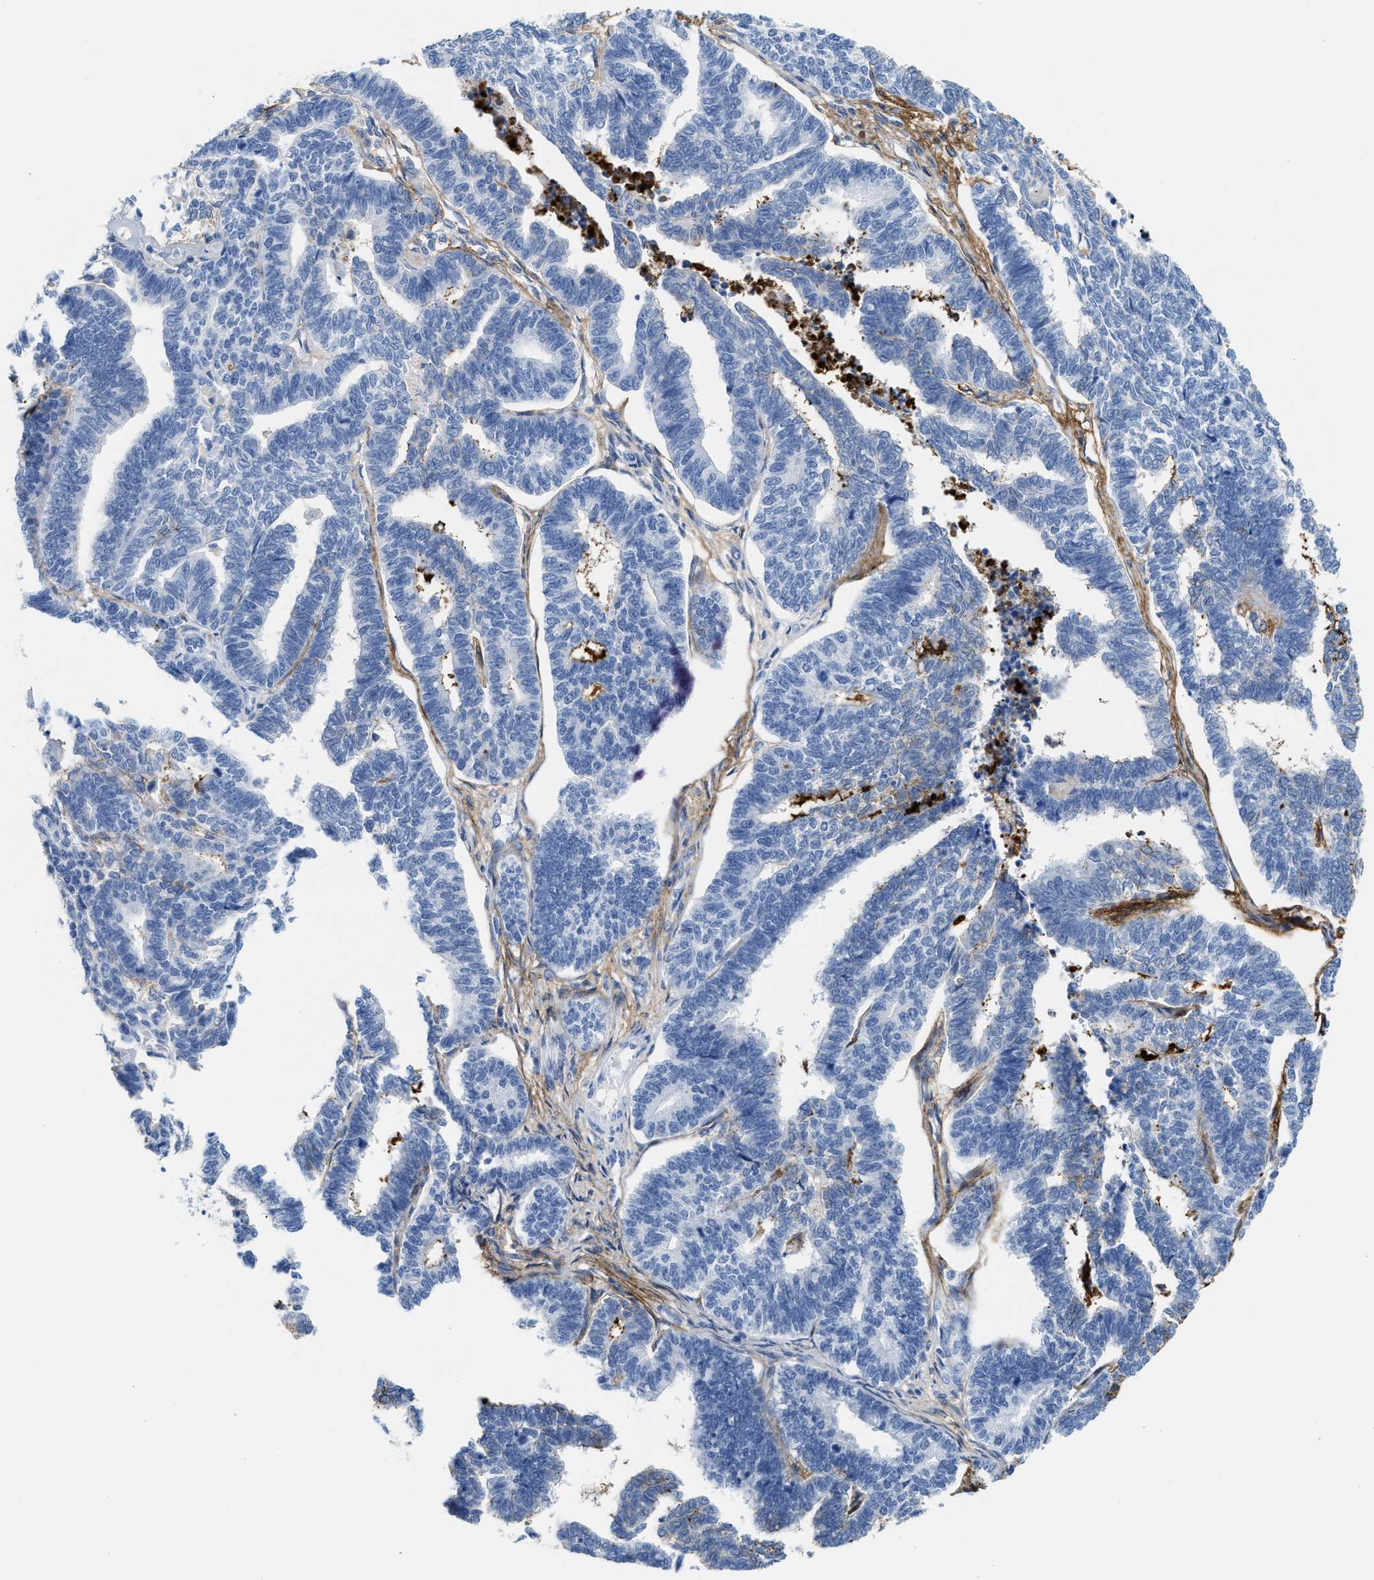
{"staining": {"intensity": "negative", "quantity": "none", "location": "none"}, "tissue": "endometrial cancer", "cell_type": "Tumor cells", "image_type": "cancer", "snomed": [{"axis": "morphology", "description": "Adenocarcinoma, NOS"}, {"axis": "topography", "description": "Endometrium"}], "caption": "Immunohistochemical staining of human endometrial cancer (adenocarcinoma) demonstrates no significant staining in tumor cells. Brightfield microscopy of immunohistochemistry stained with DAB (3,3'-diaminobenzidine) (brown) and hematoxylin (blue), captured at high magnification.", "gene": "TNR", "patient": {"sex": "female", "age": 70}}